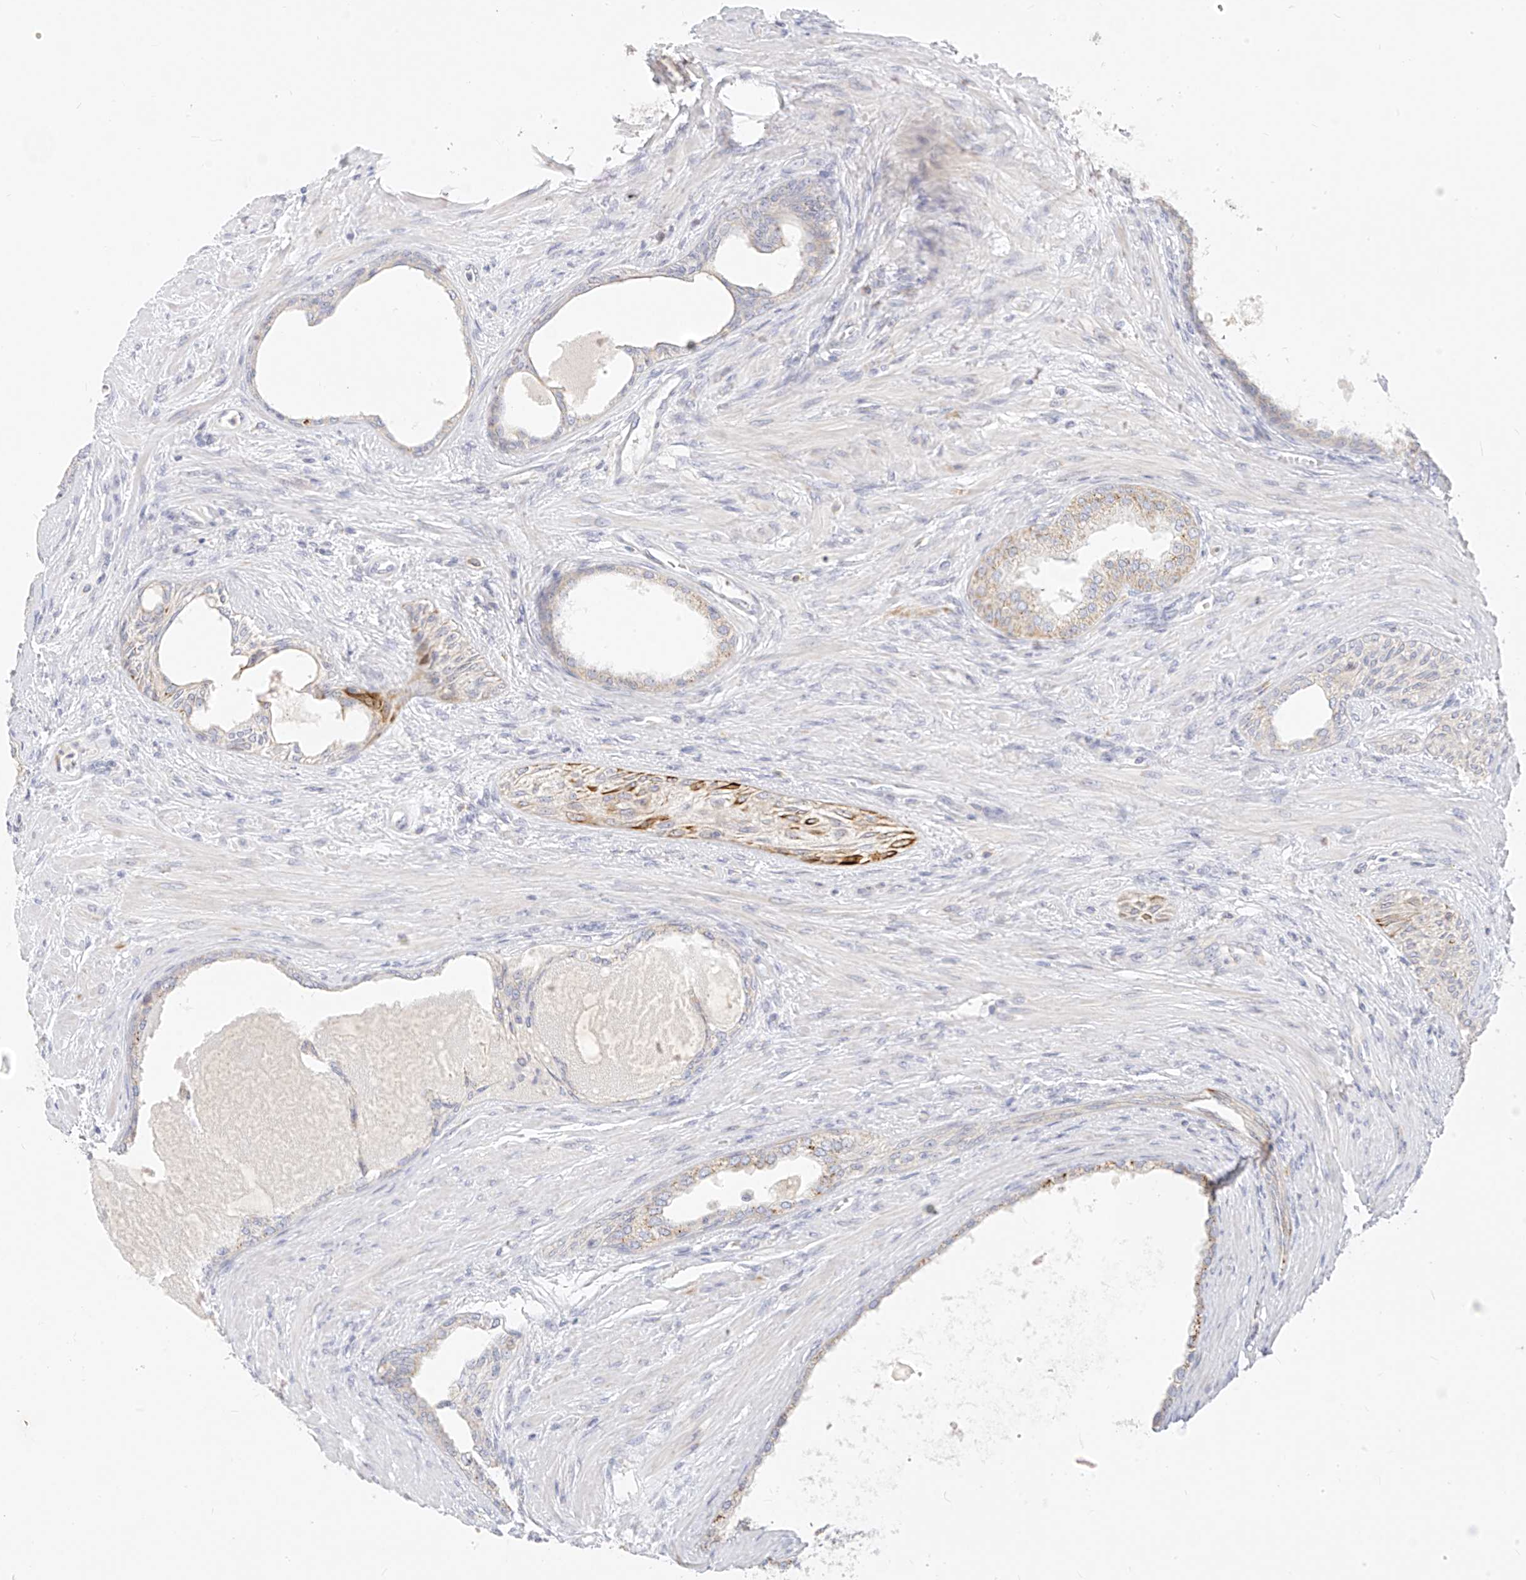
{"staining": {"intensity": "weak", "quantity": "<25%", "location": "cytoplasmic/membranous"}, "tissue": "prostate cancer", "cell_type": "Tumor cells", "image_type": "cancer", "snomed": [{"axis": "morphology", "description": "Normal tissue, NOS"}, {"axis": "morphology", "description": "Adenocarcinoma, Low grade"}, {"axis": "topography", "description": "Prostate"}, {"axis": "topography", "description": "Peripheral nerve tissue"}], "caption": "High power microscopy histopathology image of an IHC image of prostate low-grade adenocarcinoma, revealing no significant expression in tumor cells.", "gene": "ZNF404", "patient": {"sex": "male", "age": 71}}